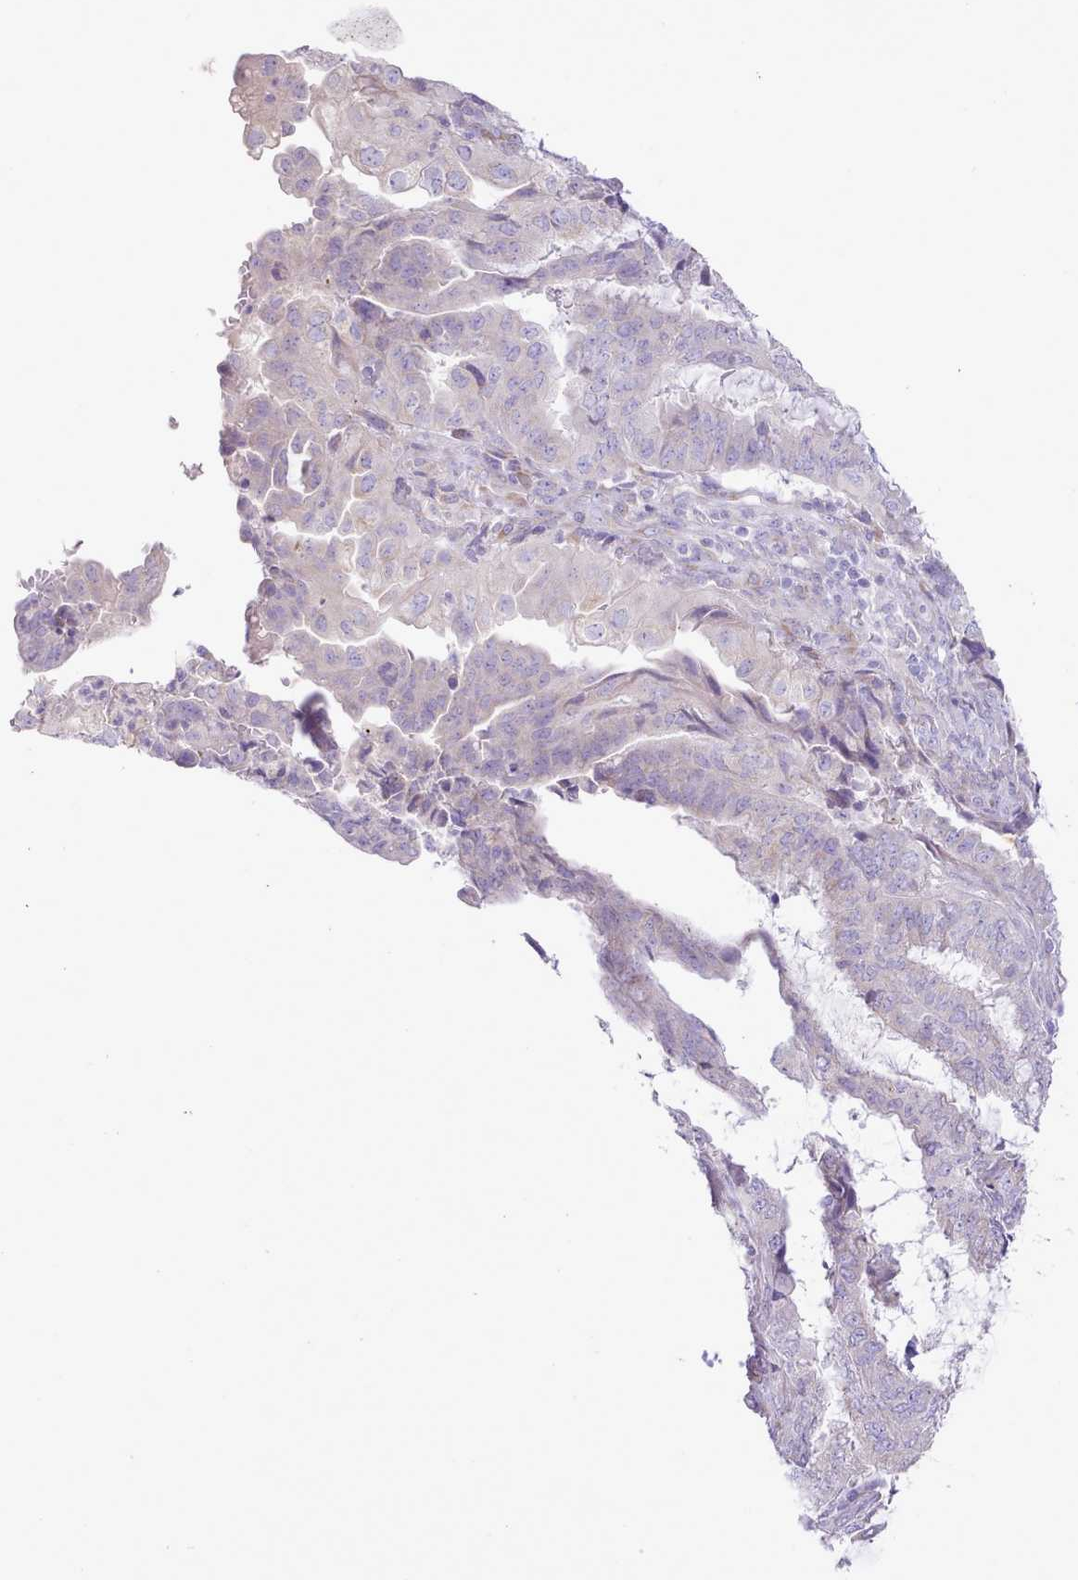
{"staining": {"intensity": "negative", "quantity": "none", "location": "none"}, "tissue": "endometrial cancer", "cell_type": "Tumor cells", "image_type": "cancer", "snomed": [{"axis": "morphology", "description": "Adenocarcinoma, NOS"}, {"axis": "topography", "description": "Endometrium"}], "caption": "High magnification brightfield microscopy of adenocarcinoma (endometrial) stained with DAB (3,3'-diaminobenzidine) (brown) and counterstained with hematoxylin (blue): tumor cells show no significant positivity. The staining was performed using DAB to visualize the protein expression in brown, while the nuclei were stained in blue with hematoxylin (Magnification: 20x).", "gene": "CCL1", "patient": {"sex": "female", "age": 51}}